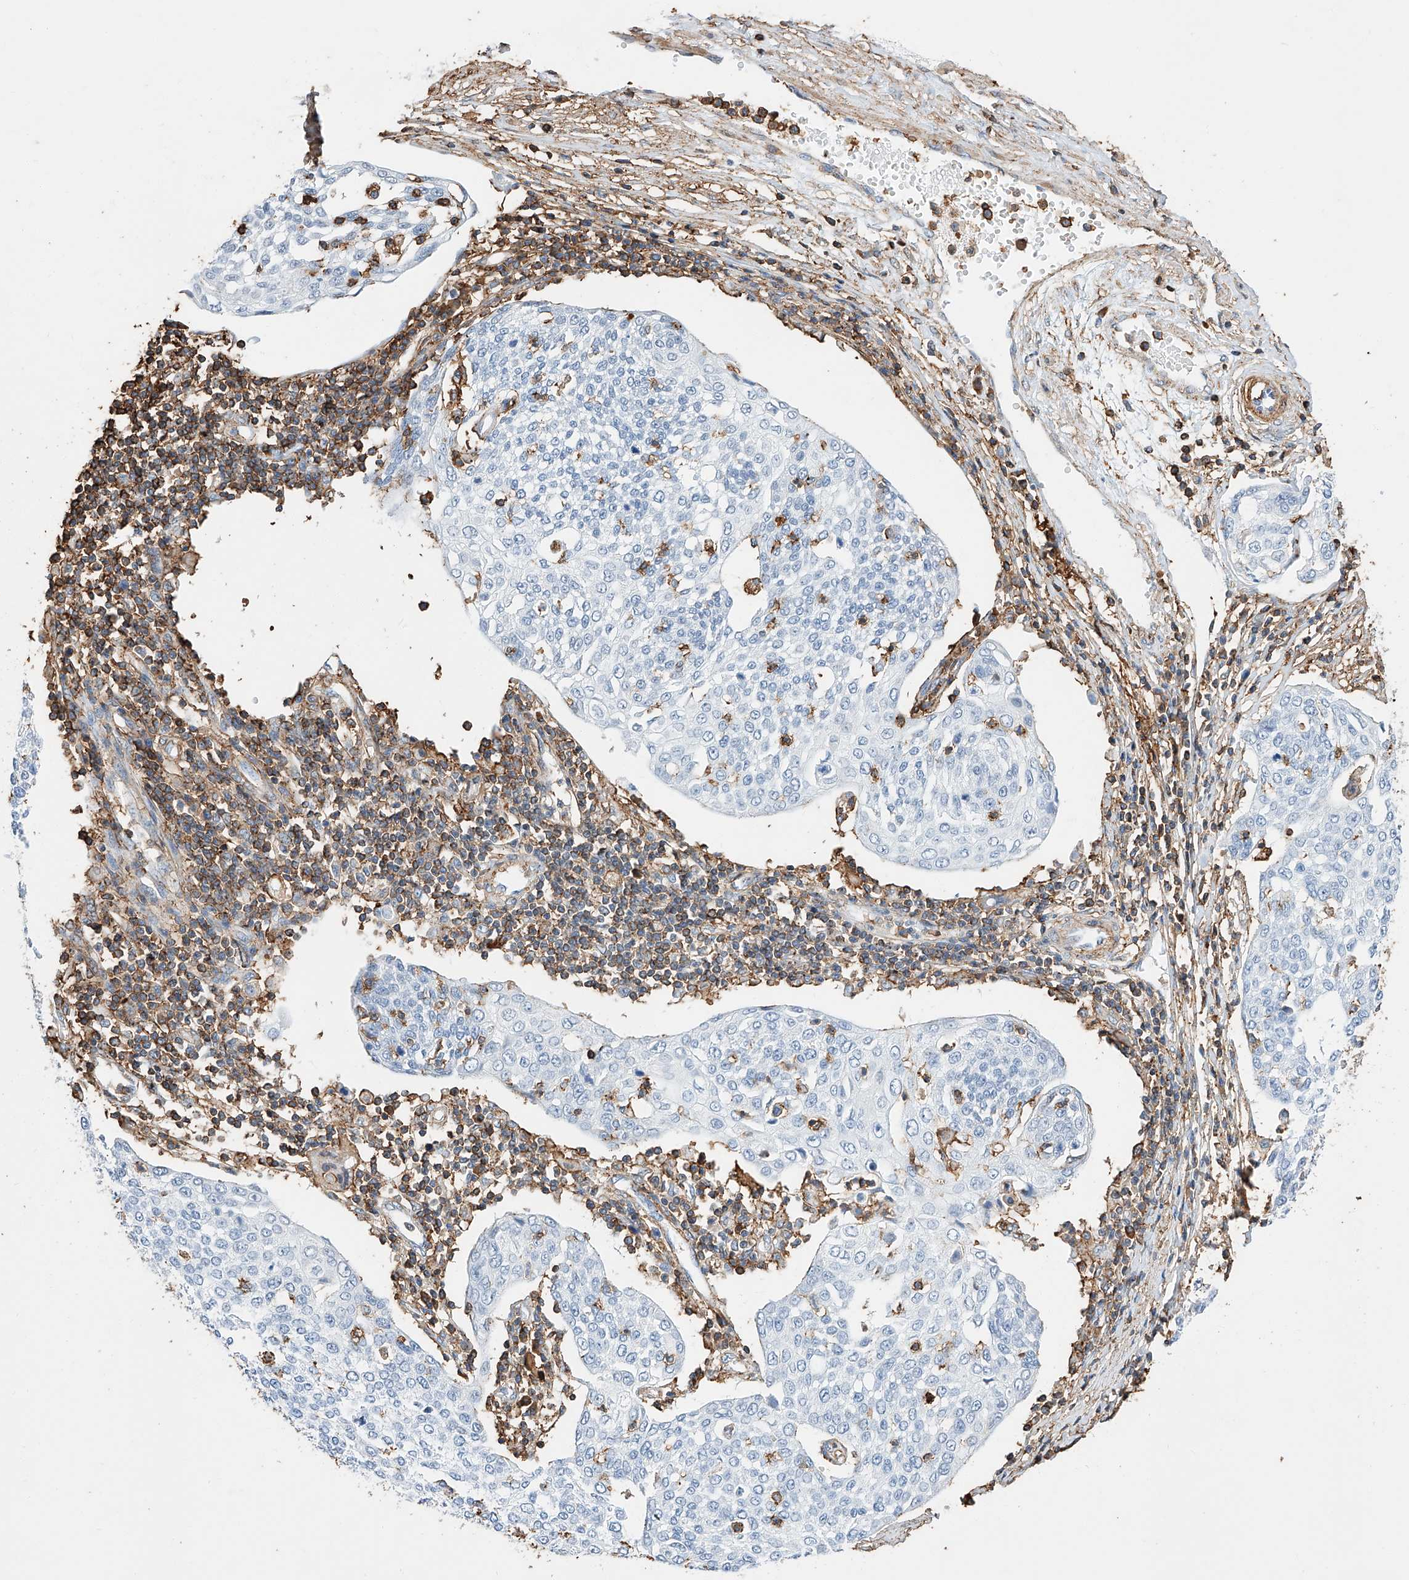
{"staining": {"intensity": "negative", "quantity": "none", "location": "none"}, "tissue": "cervical cancer", "cell_type": "Tumor cells", "image_type": "cancer", "snomed": [{"axis": "morphology", "description": "Squamous cell carcinoma, NOS"}, {"axis": "topography", "description": "Cervix"}], "caption": "Cervical cancer was stained to show a protein in brown. There is no significant expression in tumor cells.", "gene": "WFS1", "patient": {"sex": "female", "age": 34}}